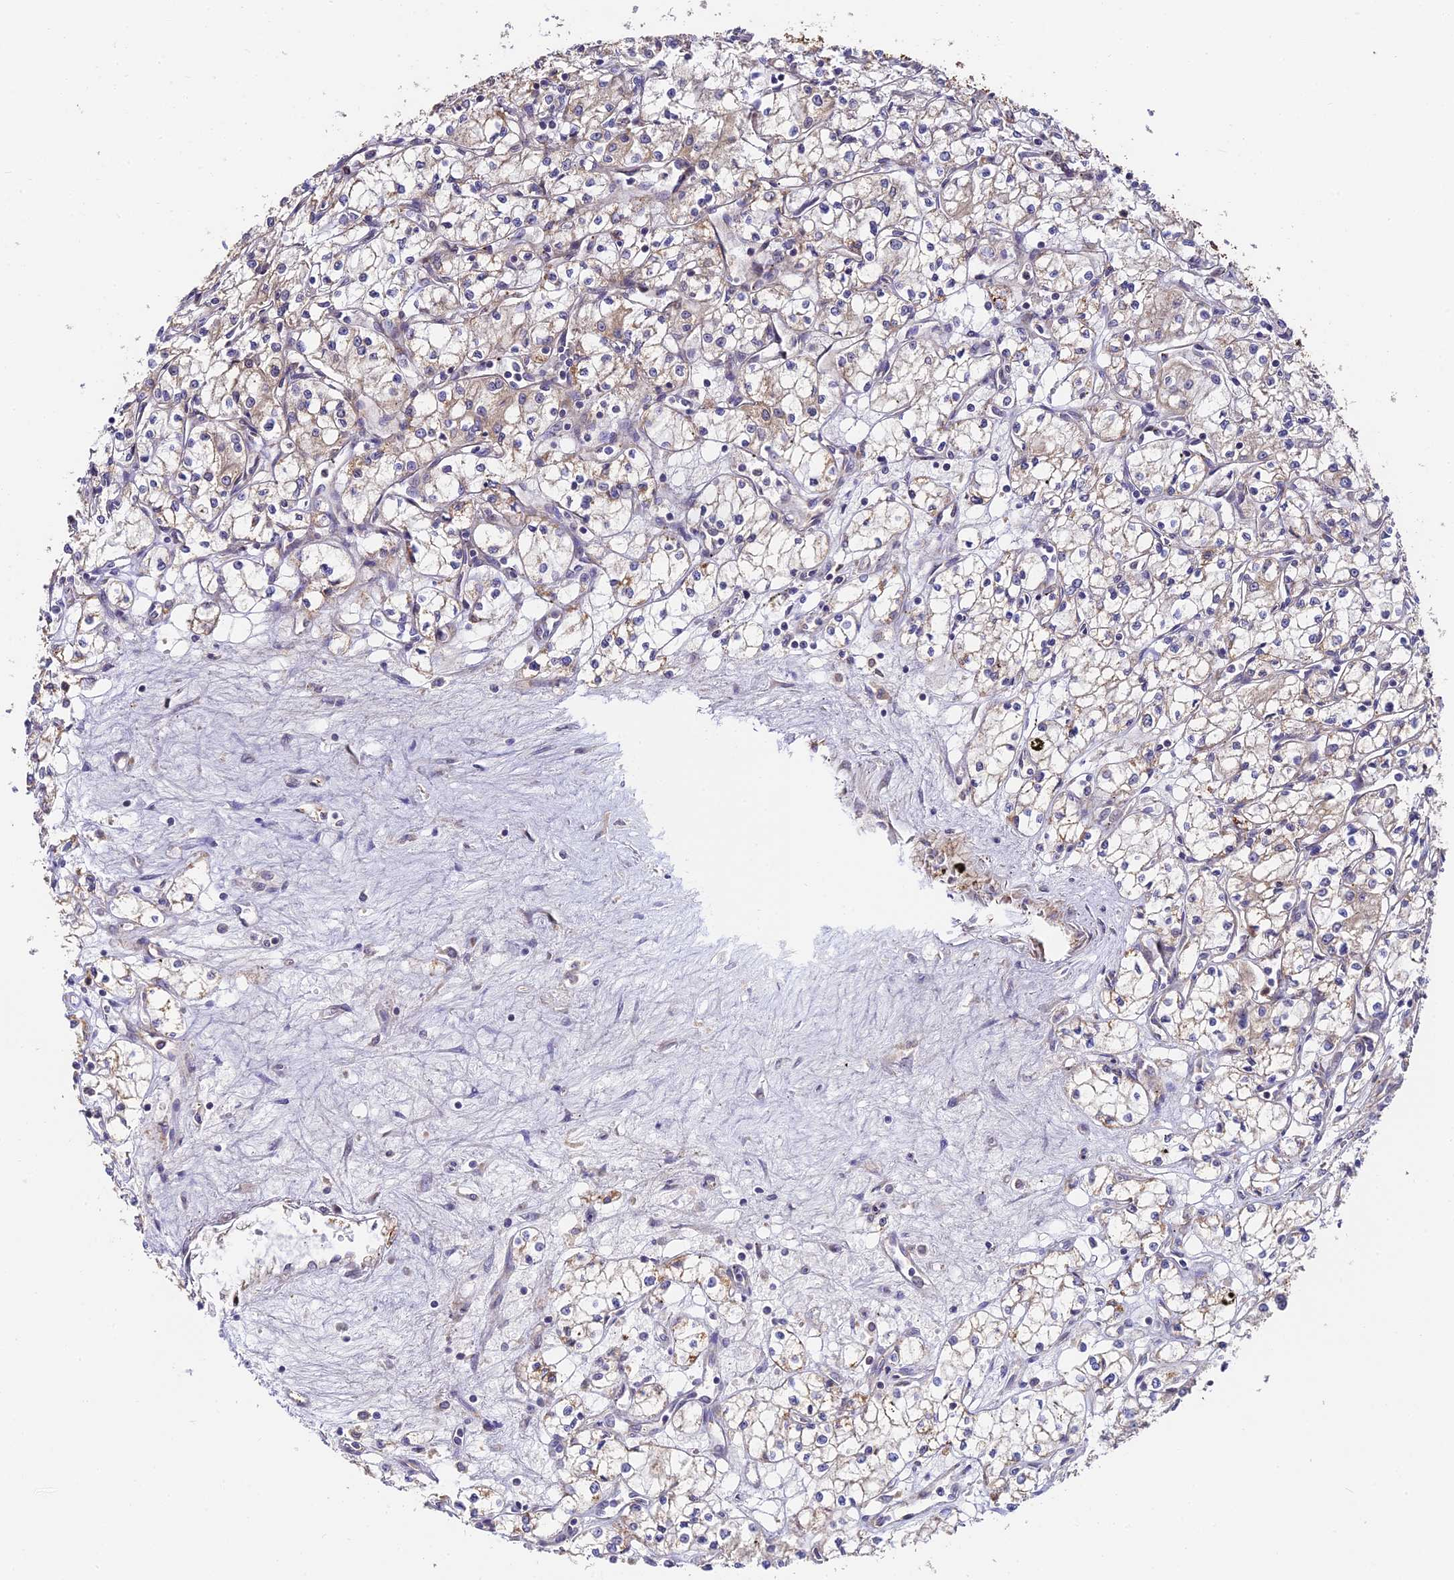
{"staining": {"intensity": "weak", "quantity": "<25%", "location": "cytoplasmic/membranous"}, "tissue": "renal cancer", "cell_type": "Tumor cells", "image_type": "cancer", "snomed": [{"axis": "morphology", "description": "Adenocarcinoma, NOS"}, {"axis": "topography", "description": "Kidney"}], "caption": "This micrograph is of renal cancer (adenocarcinoma) stained with IHC to label a protein in brown with the nuclei are counter-stained blue. There is no expression in tumor cells. (DAB (3,3'-diaminobenzidine) immunohistochemistry (IHC) visualized using brightfield microscopy, high magnification).", "gene": "C3orf20", "patient": {"sex": "male", "age": 59}}